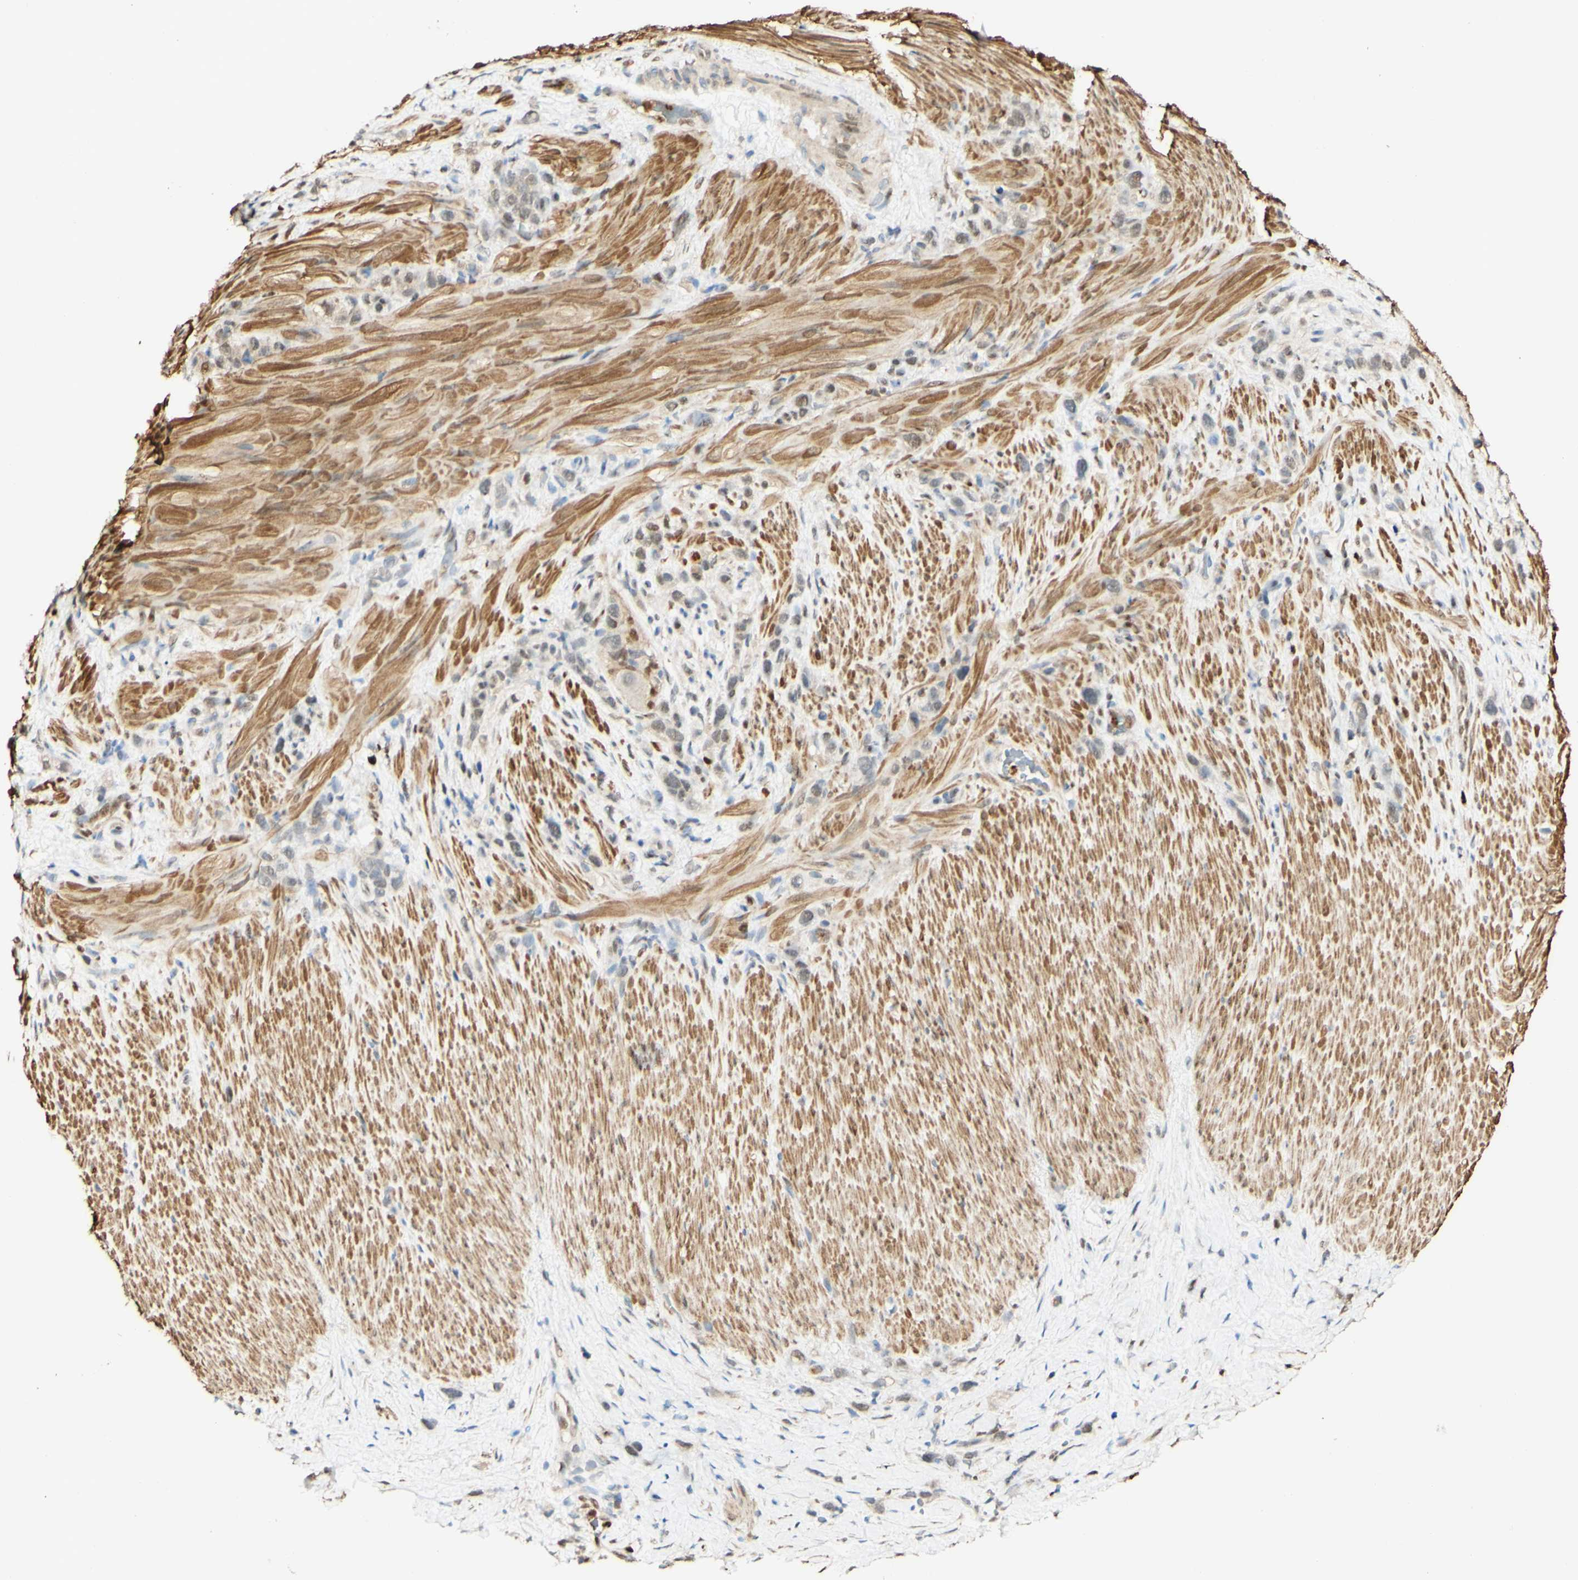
{"staining": {"intensity": "weak", "quantity": ">75%", "location": "nuclear"}, "tissue": "stomach cancer", "cell_type": "Tumor cells", "image_type": "cancer", "snomed": [{"axis": "morphology", "description": "Adenocarcinoma, NOS"}, {"axis": "morphology", "description": "Adenocarcinoma, High grade"}, {"axis": "topography", "description": "Stomach, upper"}, {"axis": "topography", "description": "Stomach, lower"}], "caption": "Immunohistochemistry (IHC) (DAB (3,3'-diaminobenzidine)) staining of stomach adenocarcinoma (high-grade) exhibits weak nuclear protein positivity in approximately >75% of tumor cells. The staining was performed using DAB (3,3'-diaminobenzidine) to visualize the protein expression in brown, while the nuclei were stained in blue with hematoxylin (Magnification: 20x).", "gene": "MAP3K4", "patient": {"sex": "female", "age": 65}}